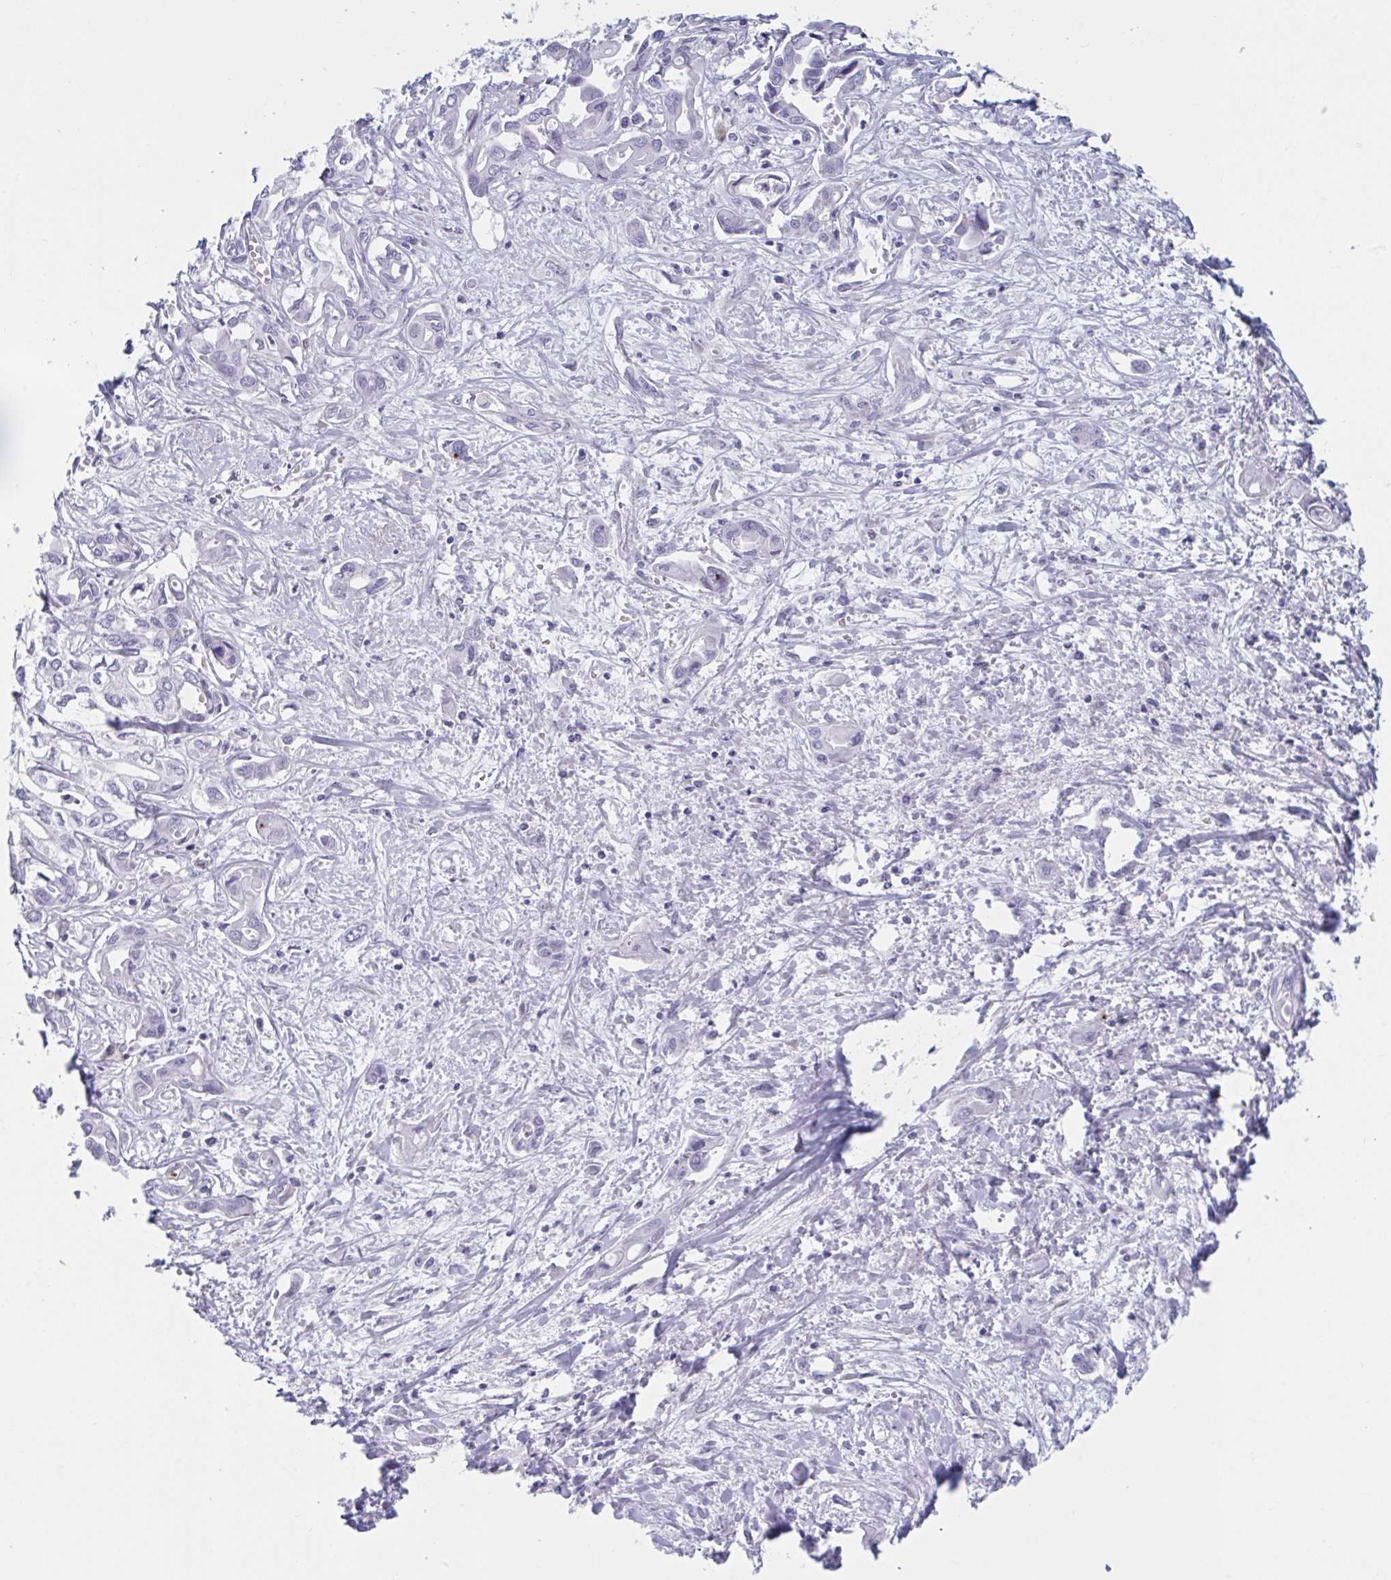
{"staining": {"intensity": "negative", "quantity": "none", "location": "none"}, "tissue": "liver cancer", "cell_type": "Tumor cells", "image_type": "cancer", "snomed": [{"axis": "morphology", "description": "Cholangiocarcinoma"}, {"axis": "topography", "description": "Liver"}], "caption": "DAB (3,3'-diaminobenzidine) immunohistochemical staining of liver cholangiocarcinoma reveals no significant staining in tumor cells.", "gene": "HSD11B2", "patient": {"sex": "female", "age": 64}}